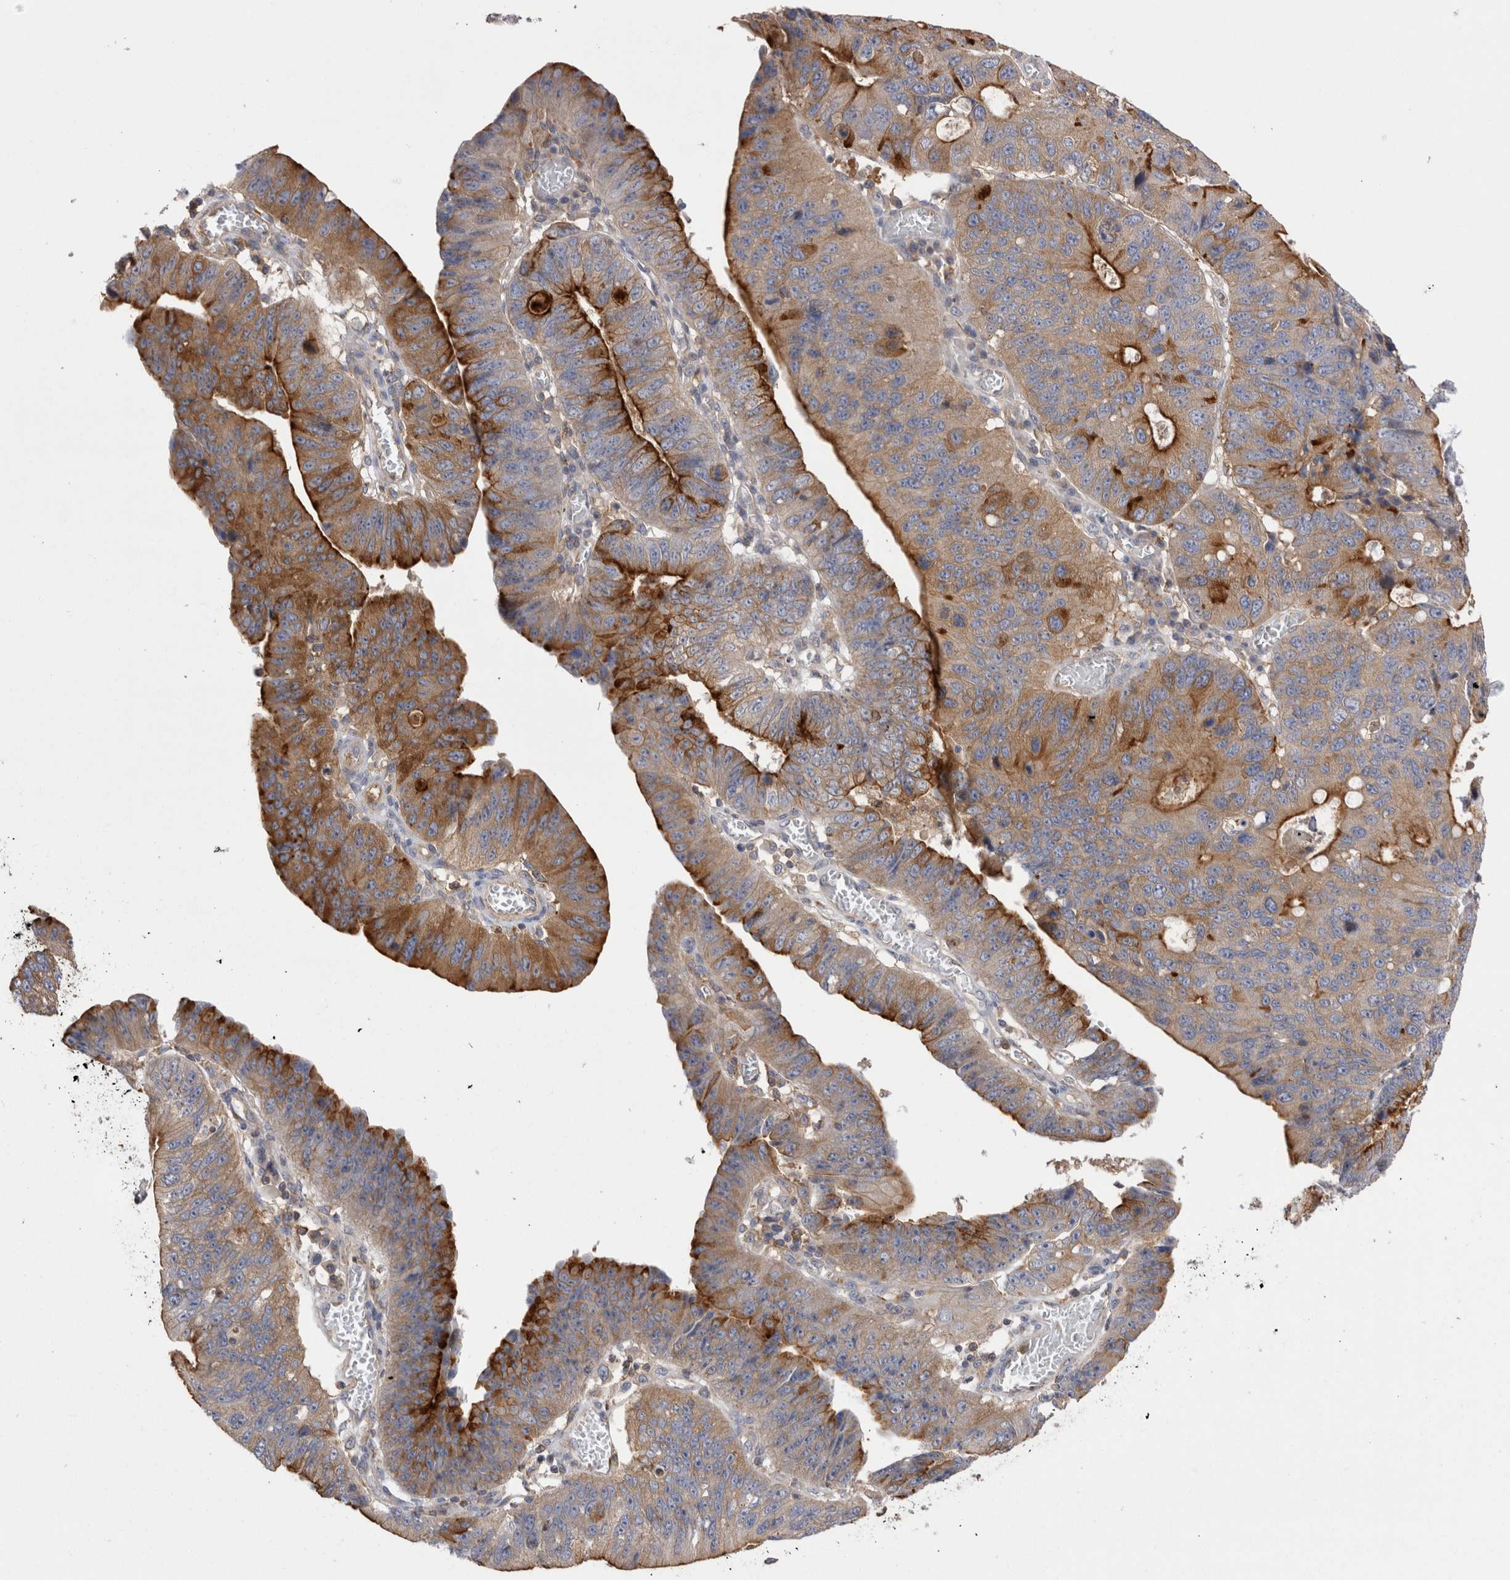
{"staining": {"intensity": "strong", "quantity": ">75%", "location": "cytoplasmic/membranous"}, "tissue": "stomach cancer", "cell_type": "Tumor cells", "image_type": "cancer", "snomed": [{"axis": "morphology", "description": "Adenocarcinoma, NOS"}, {"axis": "topography", "description": "Stomach"}], "caption": "A high amount of strong cytoplasmic/membranous expression is identified in approximately >75% of tumor cells in stomach adenocarcinoma tissue. (DAB IHC, brown staining for protein, blue staining for nuclei).", "gene": "RAB11FIP1", "patient": {"sex": "male", "age": 59}}